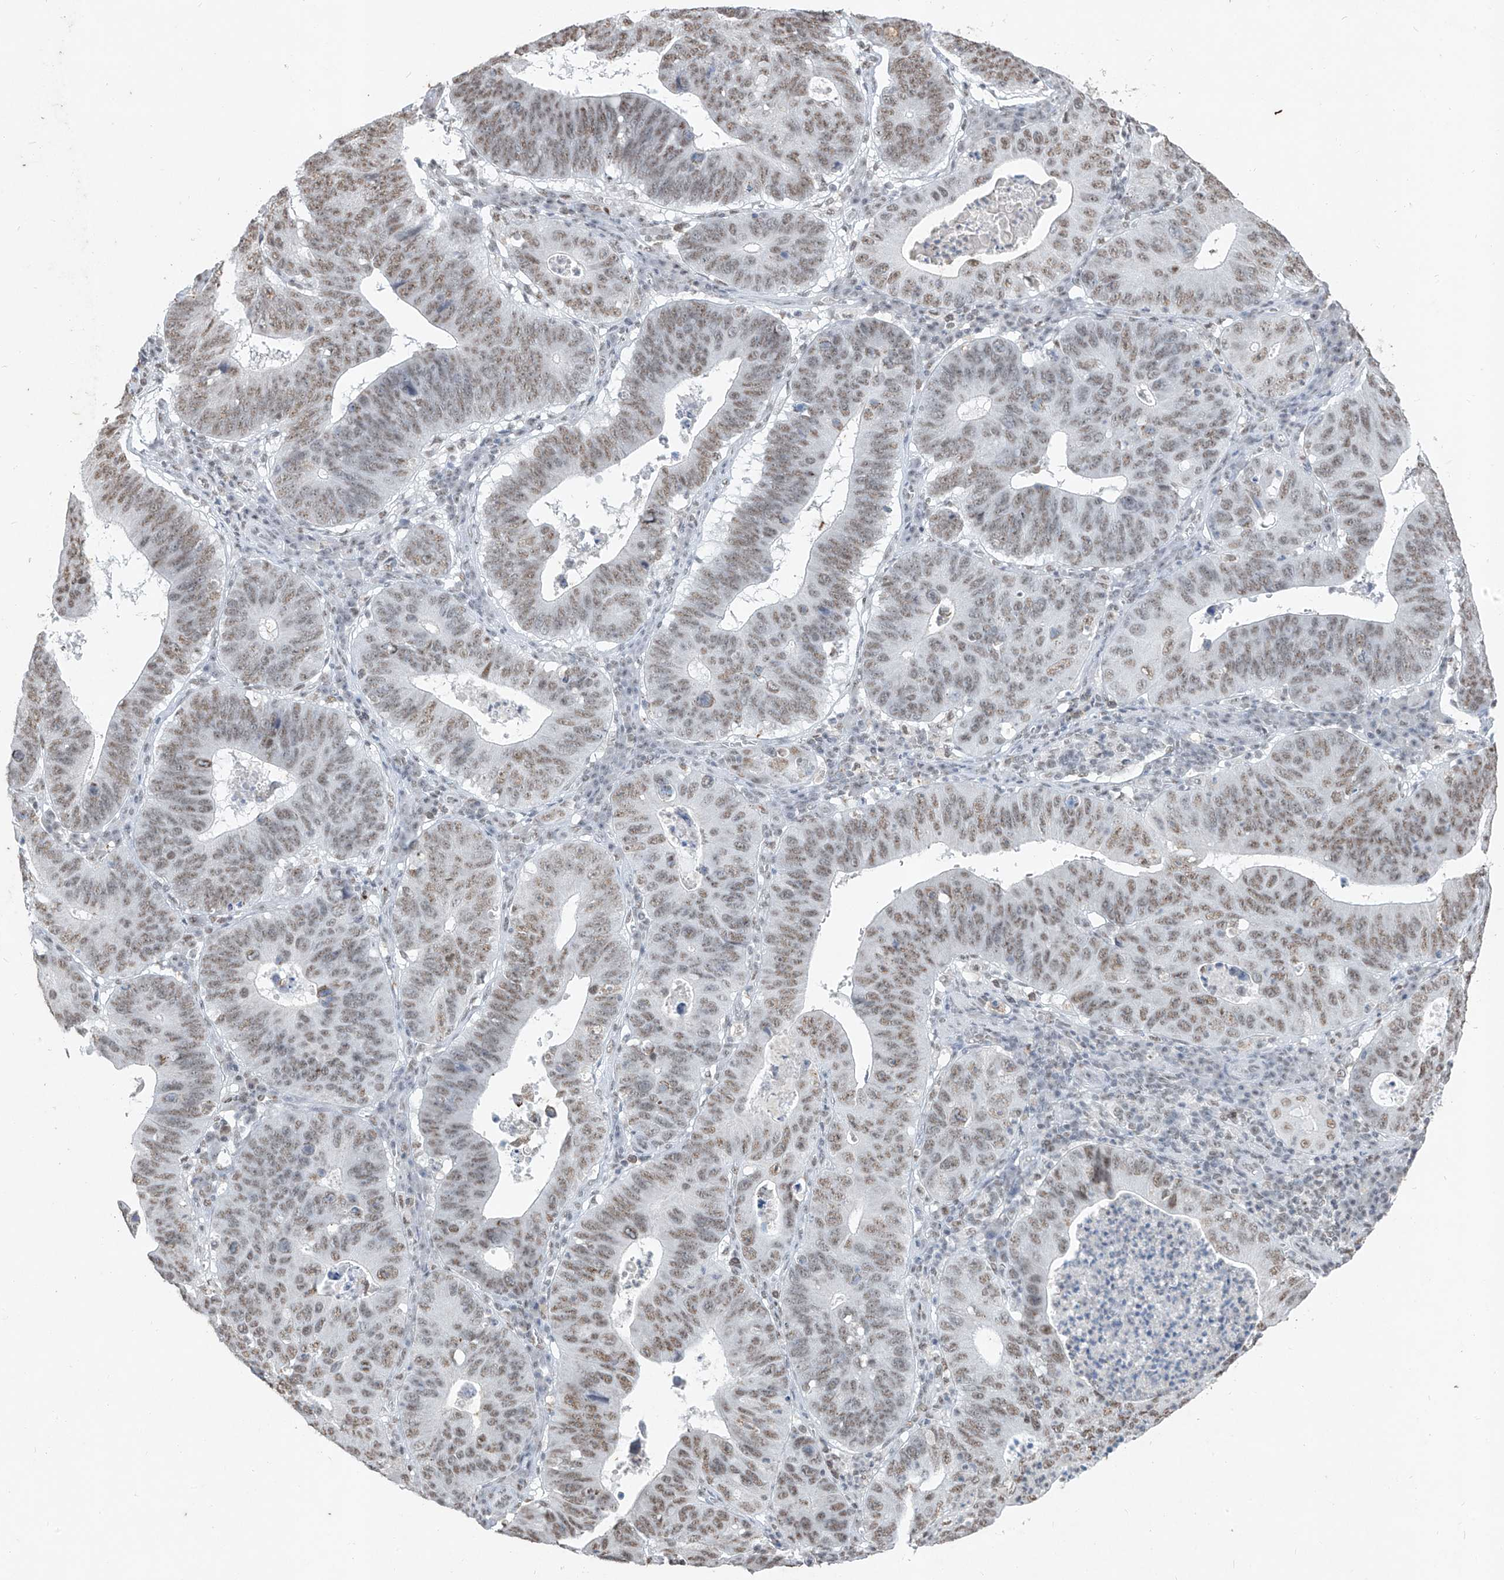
{"staining": {"intensity": "moderate", "quantity": ">75%", "location": "nuclear"}, "tissue": "stomach cancer", "cell_type": "Tumor cells", "image_type": "cancer", "snomed": [{"axis": "morphology", "description": "Adenocarcinoma, NOS"}, {"axis": "topography", "description": "Stomach"}], "caption": "This photomicrograph reveals immunohistochemistry staining of stomach cancer (adenocarcinoma), with medium moderate nuclear positivity in approximately >75% of tumor cells.", "gene": "TFEC", "patient": {"sex": "male", "age": 59}}